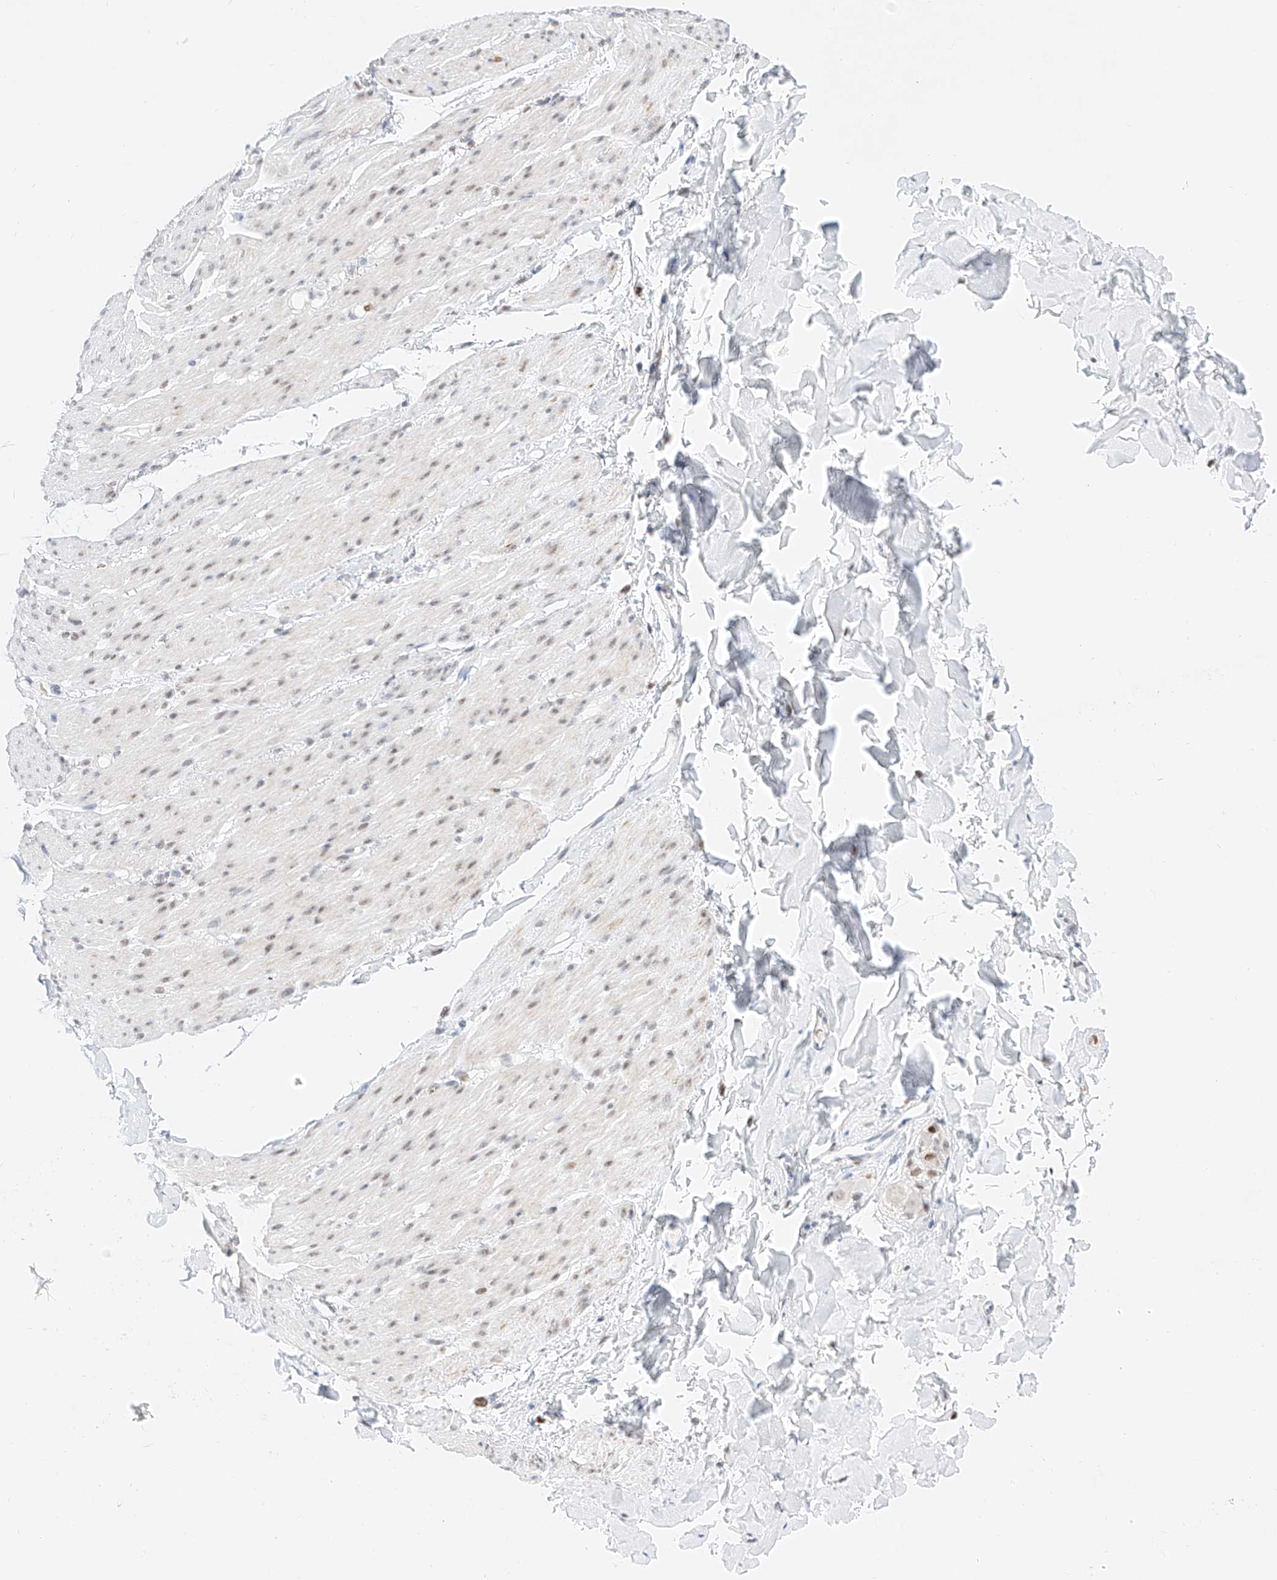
{"staining": {"intensity": "weak", "quantity": "<25%", "location": "cytoplasmic/membranous,nuclear"}, "tissue": "smooth muscle", "cell_type": "Smooth muscle cells", "image_type": "normal", "snomed": [{"axis": "morphology", "description": "Normal tissue, NOS"}, {"axis": "topography", "description": "Colon"}, {"axis": "topography", "description": "Peripheral nerve tissue"}], "caption": "The image exhibits no staining of smooth muscle cells in benign smooth muscle. (DAB immunohistochemistry with hematoxylin counter stain).", "gene": "APIP", "patient": {"sex": "female", "age": 61}}